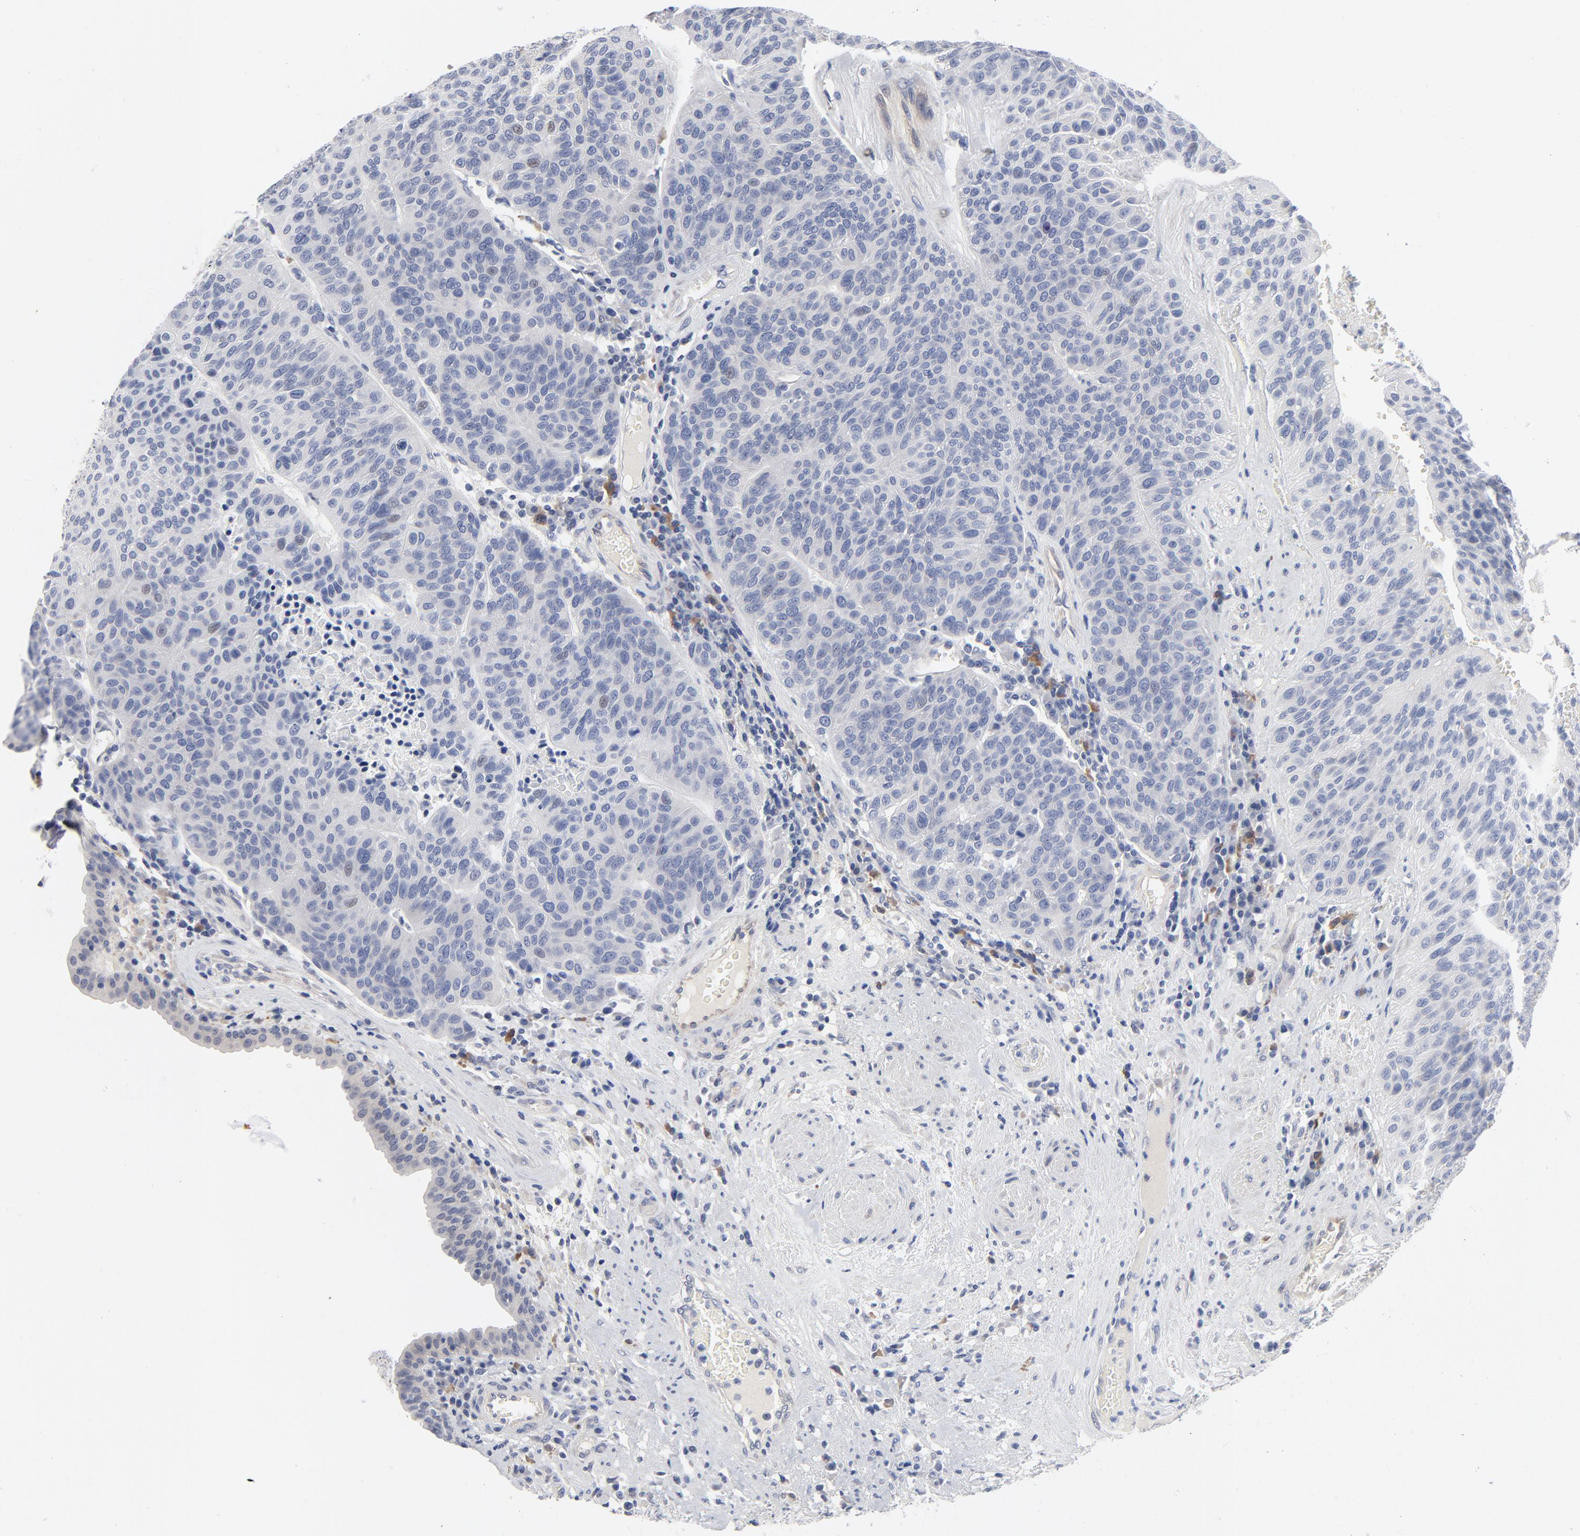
{"staining": {"intensity": "negative", "quantity": "none", "location": "none"}, "tissue": "urothelial cancer", "cell_type": "Tumor cells", "image_type": "cancer", "snomed": [{"axis": "morphology", "description": "Urothelial carcinoma, High grade"}, {"axis": "topography", "description": "Urinary bladder"}], "caption": "High power microscopy photomicrograph of an IHC micrograph of high-grade urothelial carcinoma, revealing no significant expression in tumor cells. (DAB IHC, high magnification).", "gene": "KCNK13", "patient": {"sex": "male", "age": 66}}